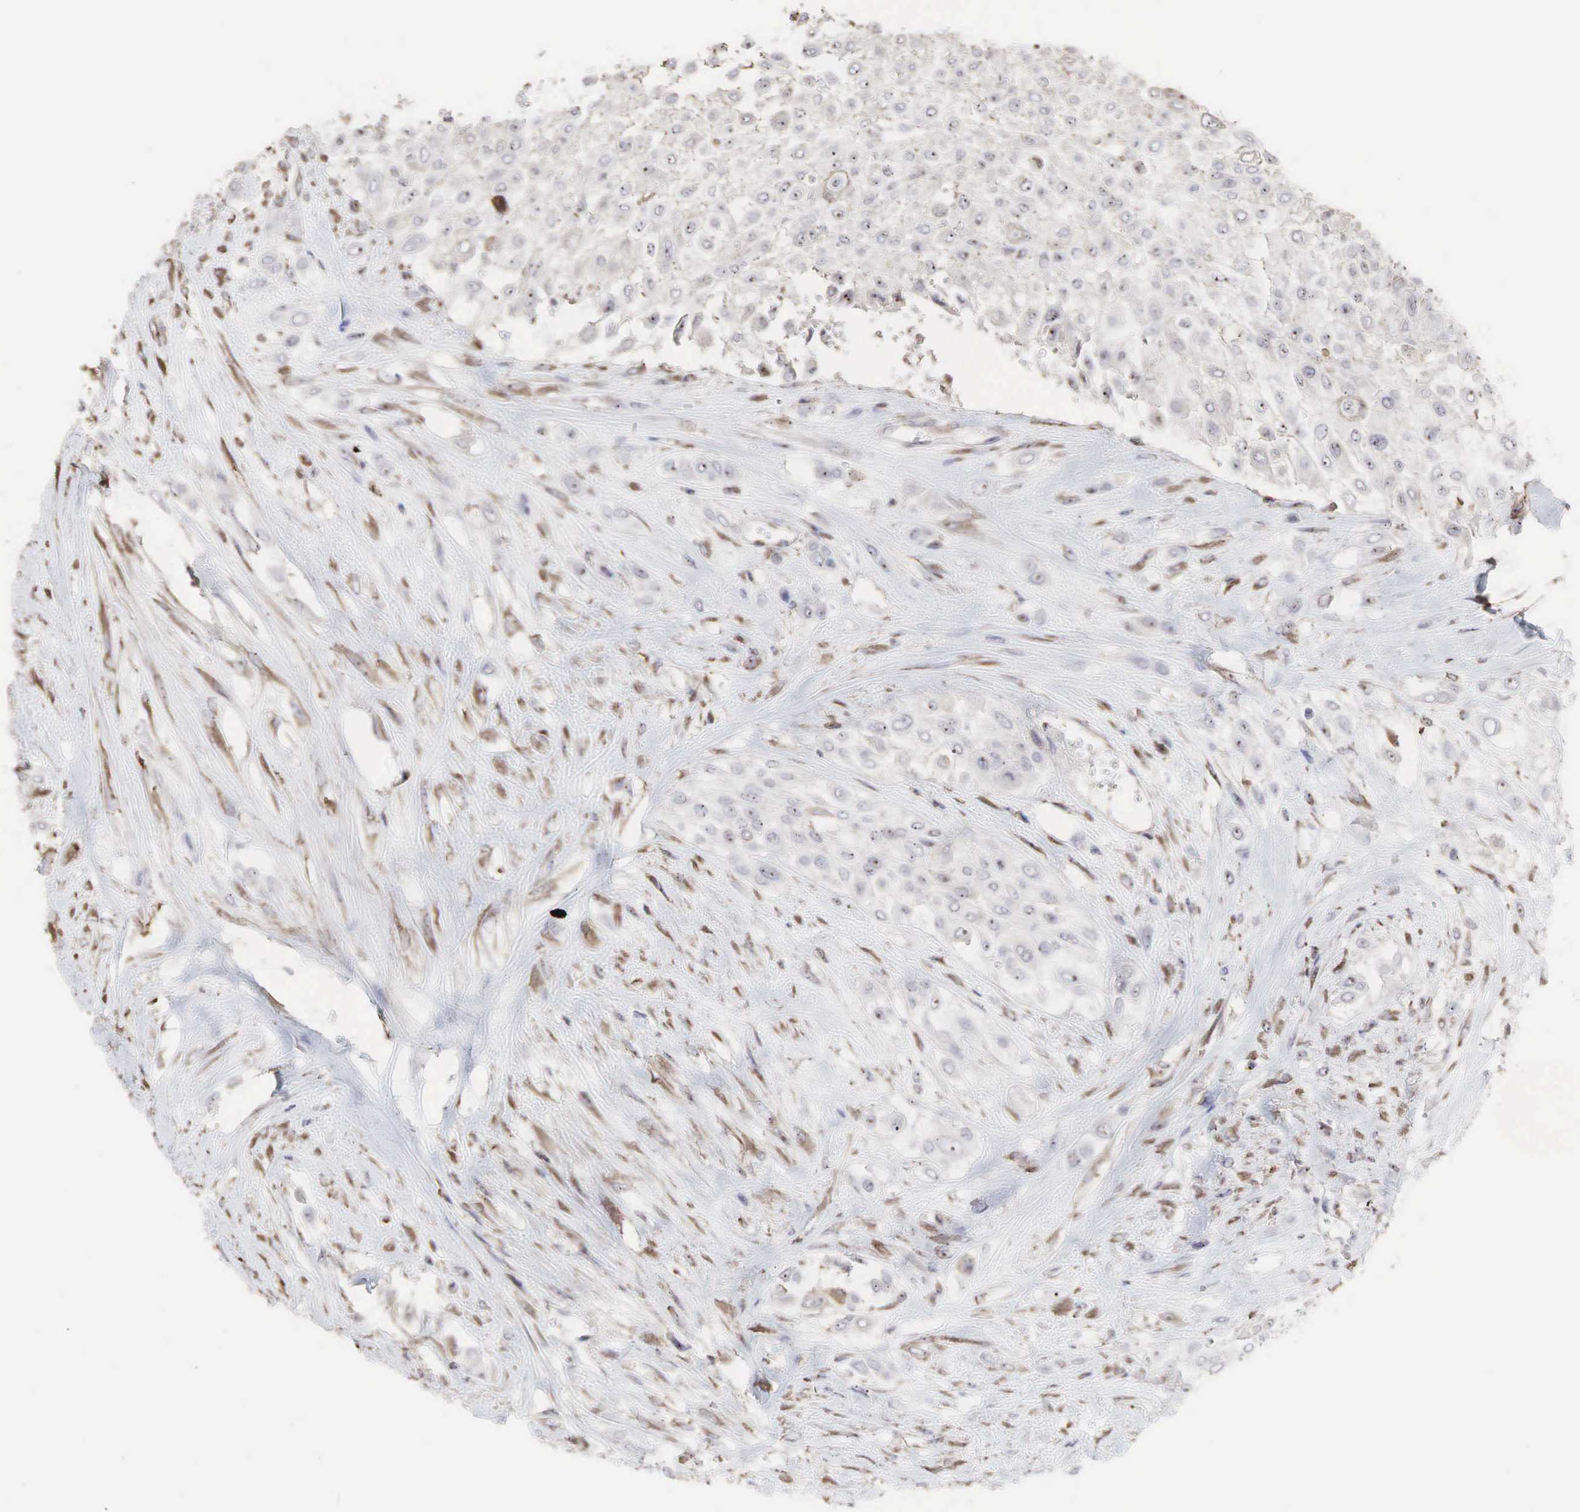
{"staining": {"intensity": "weak", "quantity": "25%-75%", "location": "cytoplasmic/membranous,nuclear"}, "tissue": "urothelial cancer", "cell_type": "Tumor cells", "image_type": "cancer", "snomed": [{"axis": "morphology", "description": "Urothelial carcinoma, High grade"}, {"axis": "topography", "description": "Urinary bladder"}], "caption": "Weak cytoplasmic/membranous and nuclear positivity for a protein is seen in approximately 25%-75% of tumor cells of urothelial carcinoma (high-grade) using immunohistochemistry.", "gene": "DKC1", "patient": {"sex": "male", "age": 57}}